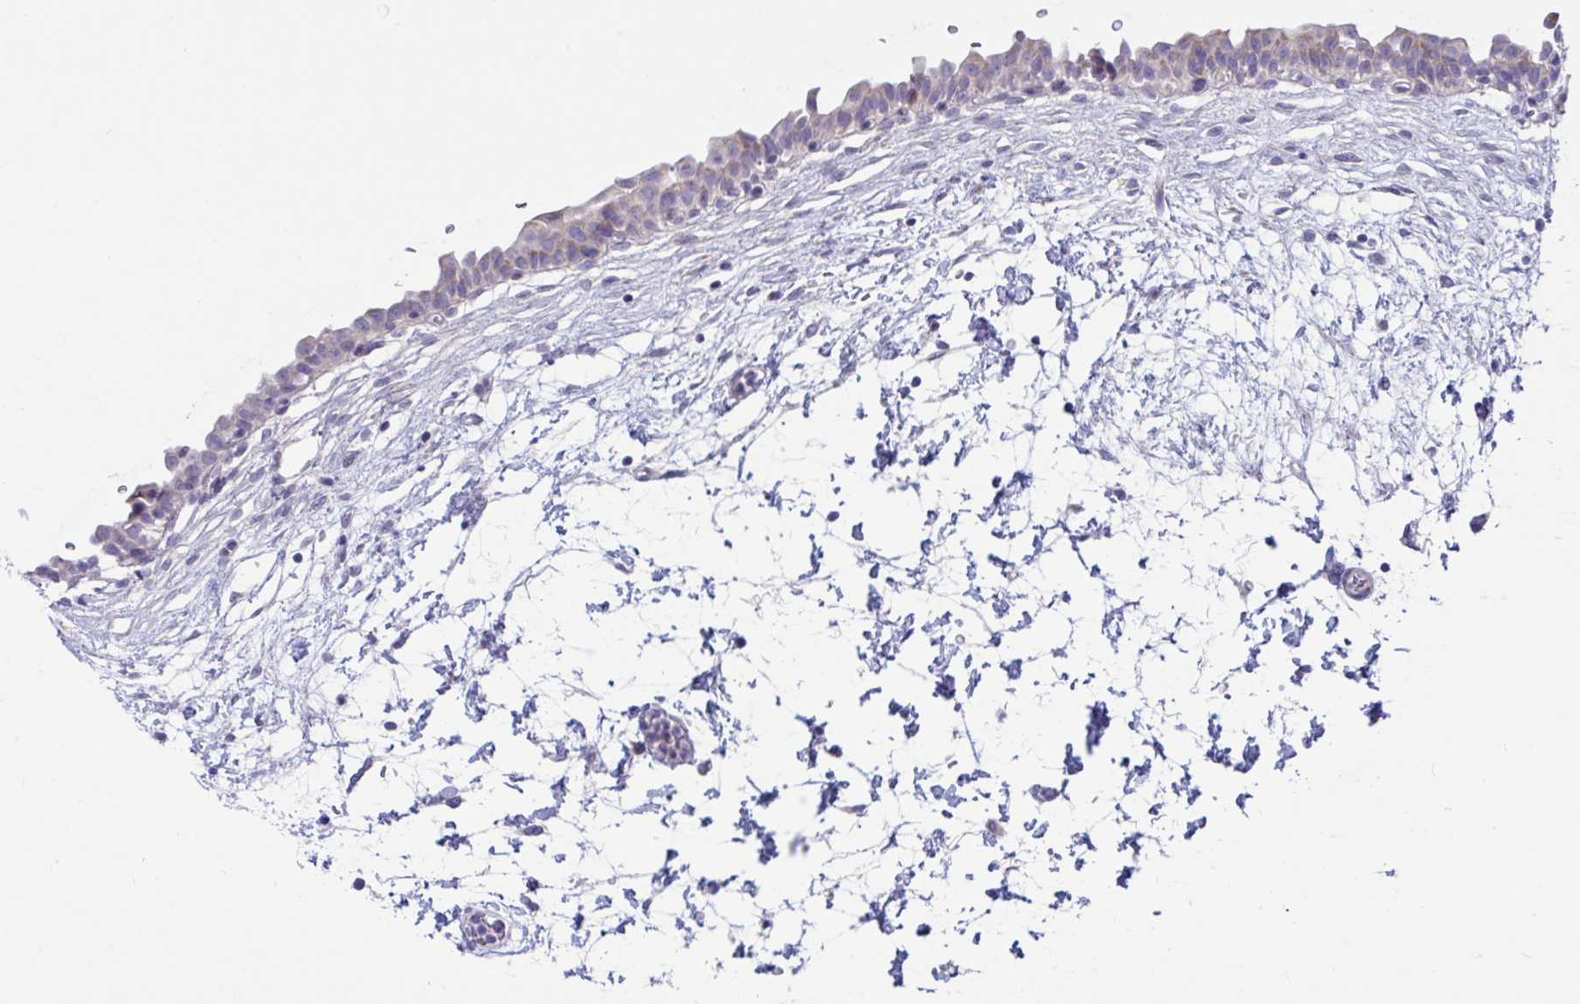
{"staining": {"intensity": "moderate", "quantity": "25%-75%", "location": "cytoplasmic/membranous"}, "tissue": "urinary bladder", "cell_type": "Urothelial cells", "image_type": "normal", "snomed": [{"axis": "morphology", "description": "Normal tissue, NOS"}, {"axis": "topography", "description": "Urinary bladder"}], "caption": "High-magnification brightfield microscopy of normal urinary bladder stained with DAB (brown) and counterstained with hematoxylin (blue). urothelial cells exhibit moderate cytoplasmic/membranous expression is present in about25%-75% of cells.", "gene": "DTX3", "patient": {"sex": "male", "age": 37}}